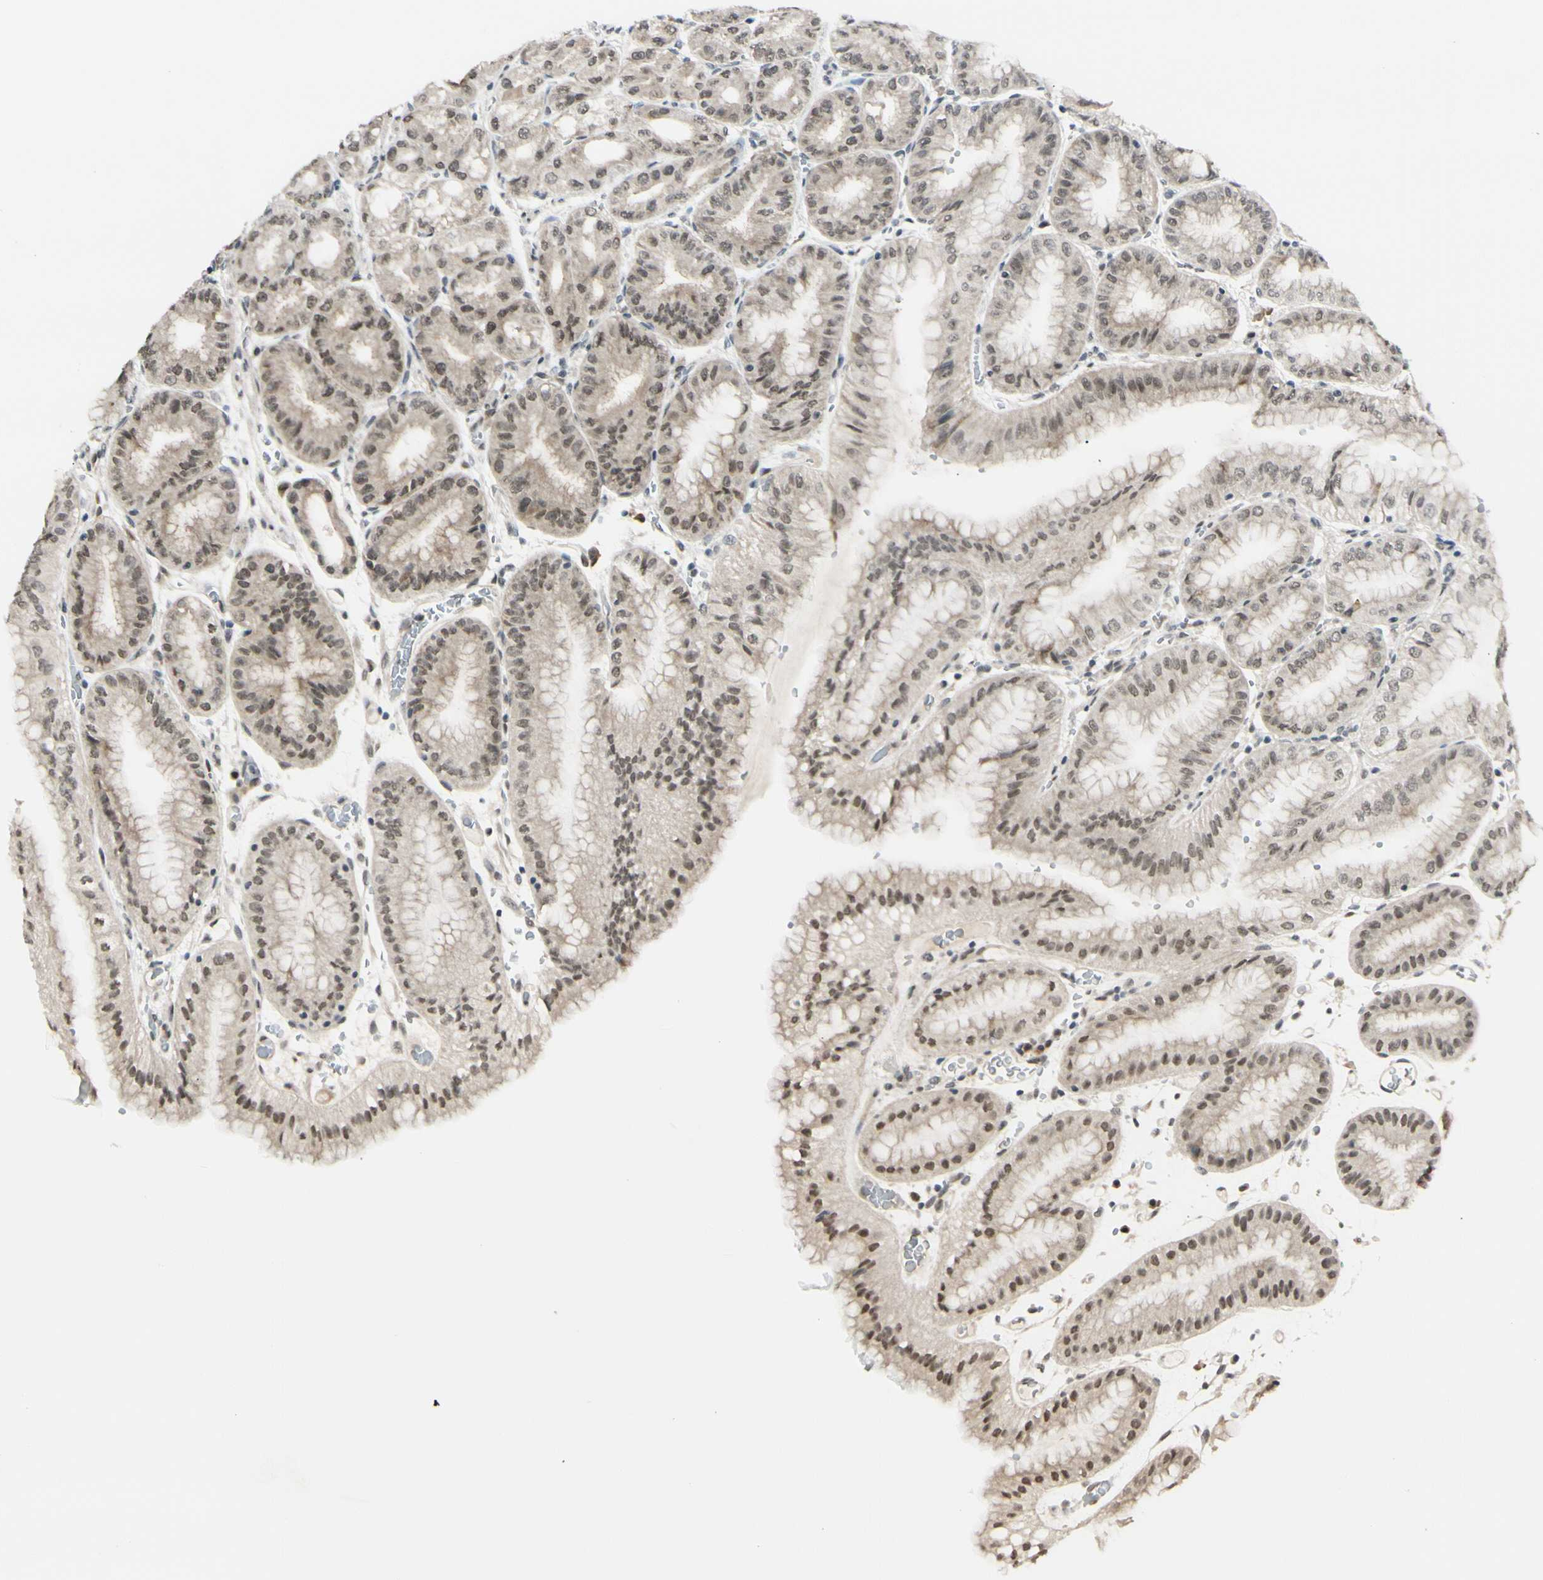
{"staining": {"intensity": "moderate", "quantity": ">75%", "location": "cytoplasmic/membranous,nuclear"}, "tissue": "stomach", "cell_type": "Glandular cells", "image_type": "normal", "snomed": [{"axis": "morphology", "description": "Normal tissue, NOS"}, {"axis": "topography", "description": "Stomach, lower"}], "caption": "Brown immunohistochemical staining in unremarkable stomach demonstrates moderate cytoplasmic/membranous,nuclear staining in about >75% of glandular cells.", "gene": "BRMS1", "patient": {"sex": "male", "age": 71}}